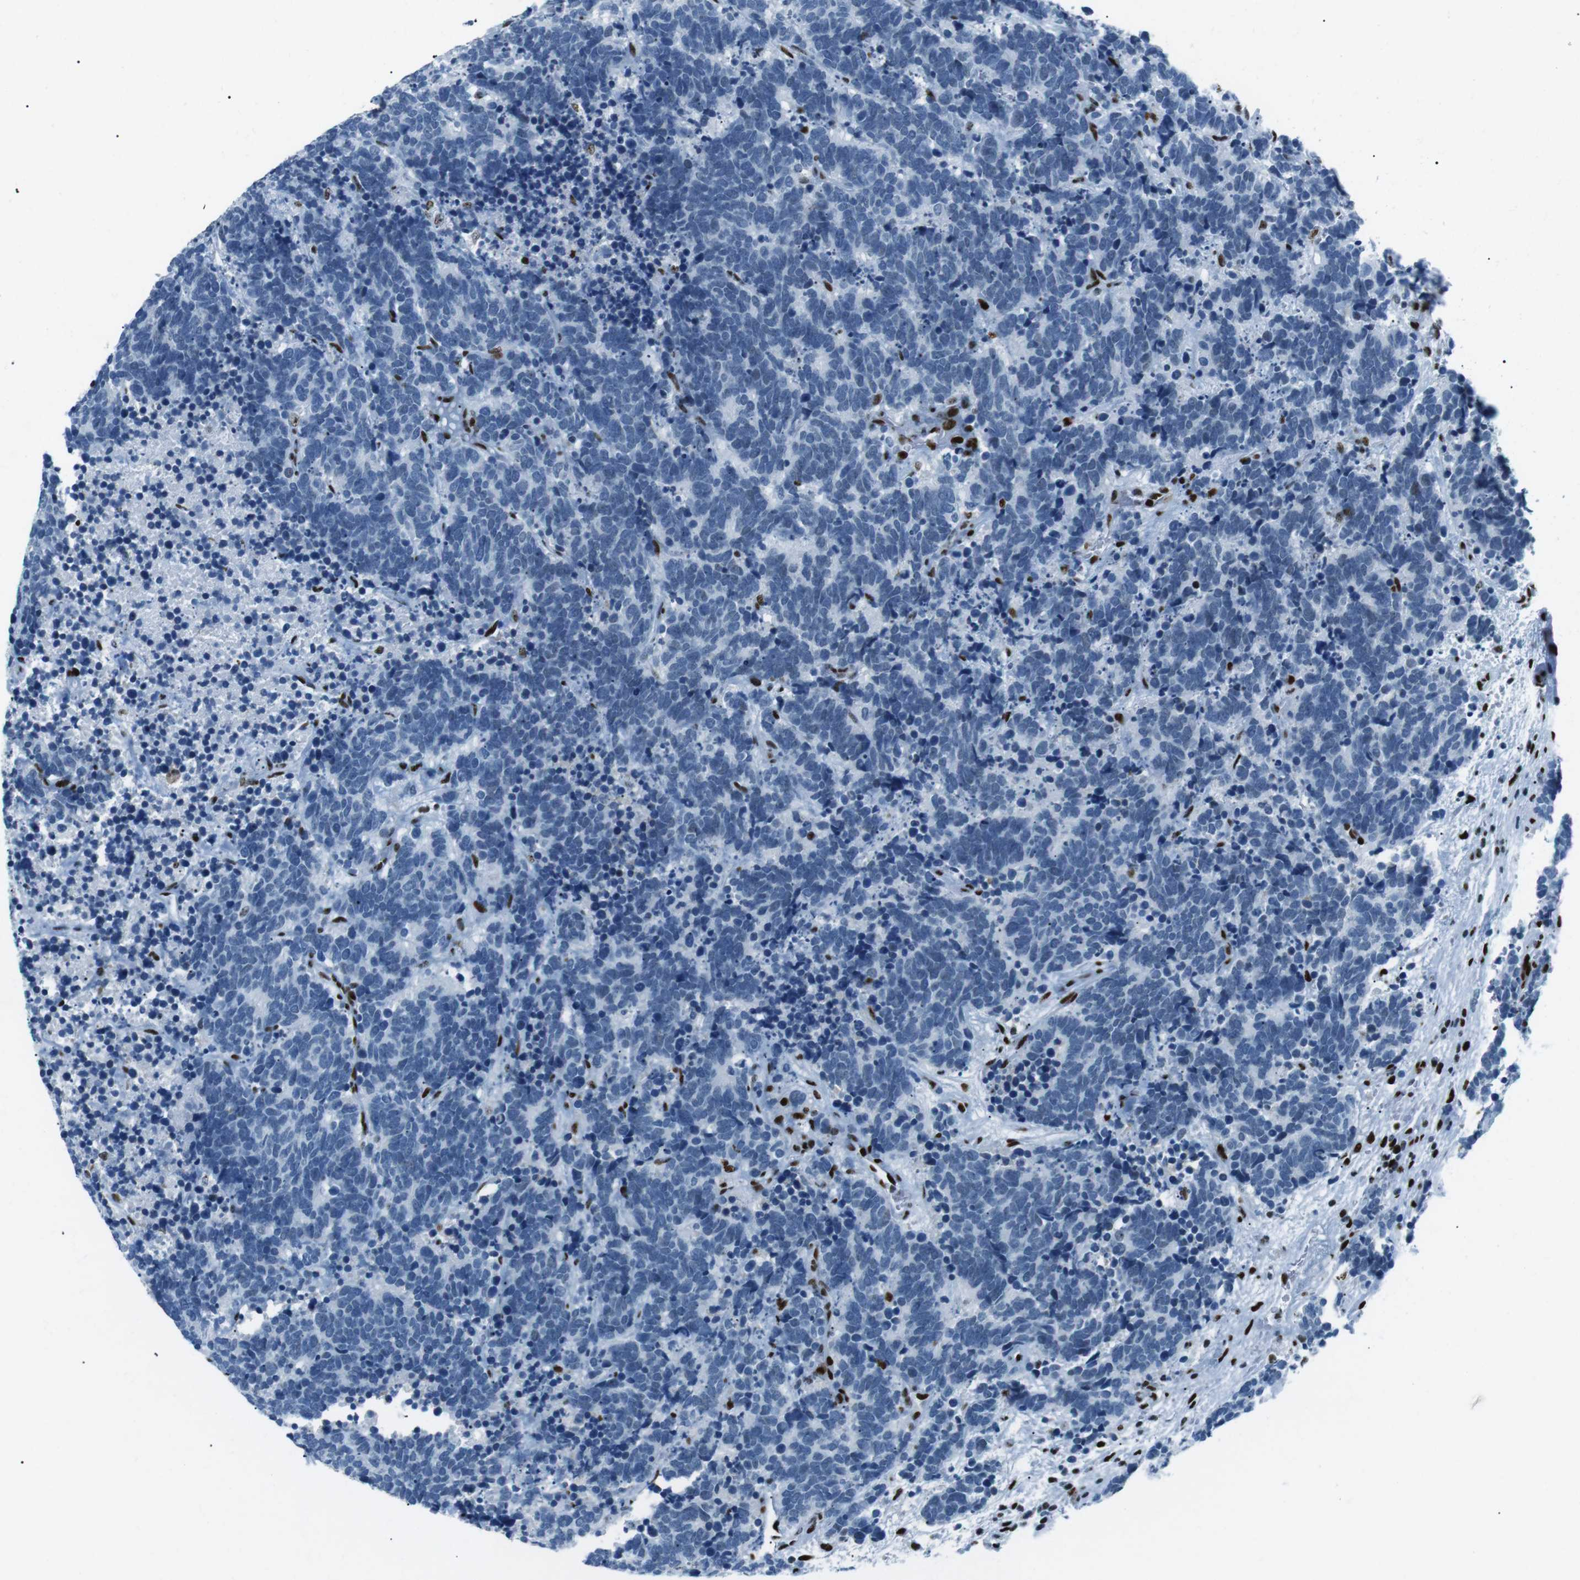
{"staining": {"intensity": "negative", "quantity": "none", "location": "none"}, "tissue": "carcinoid", "cell_type": "Tumor cells", "image_type": "cancer", "snomed": [{"axis": "morphology", "description": "Carcinoma, NOS"}, {"axis": "morphology", "description": "Carcinoid, malignant, NOS"}, {"axis": "topography", "description": "Urinary bladder"}], "caption": "Photomicrograph shows no significant protein expression in tumor cells of carcinoid. (Stains: DAB (3,3'-diaminobenzidine) IHC with hematoxylin counter stain, Microscopy: brightfield microscopy at high magnification).", "gene": "PML", "patient": {"sex": "male", "age": 57}}